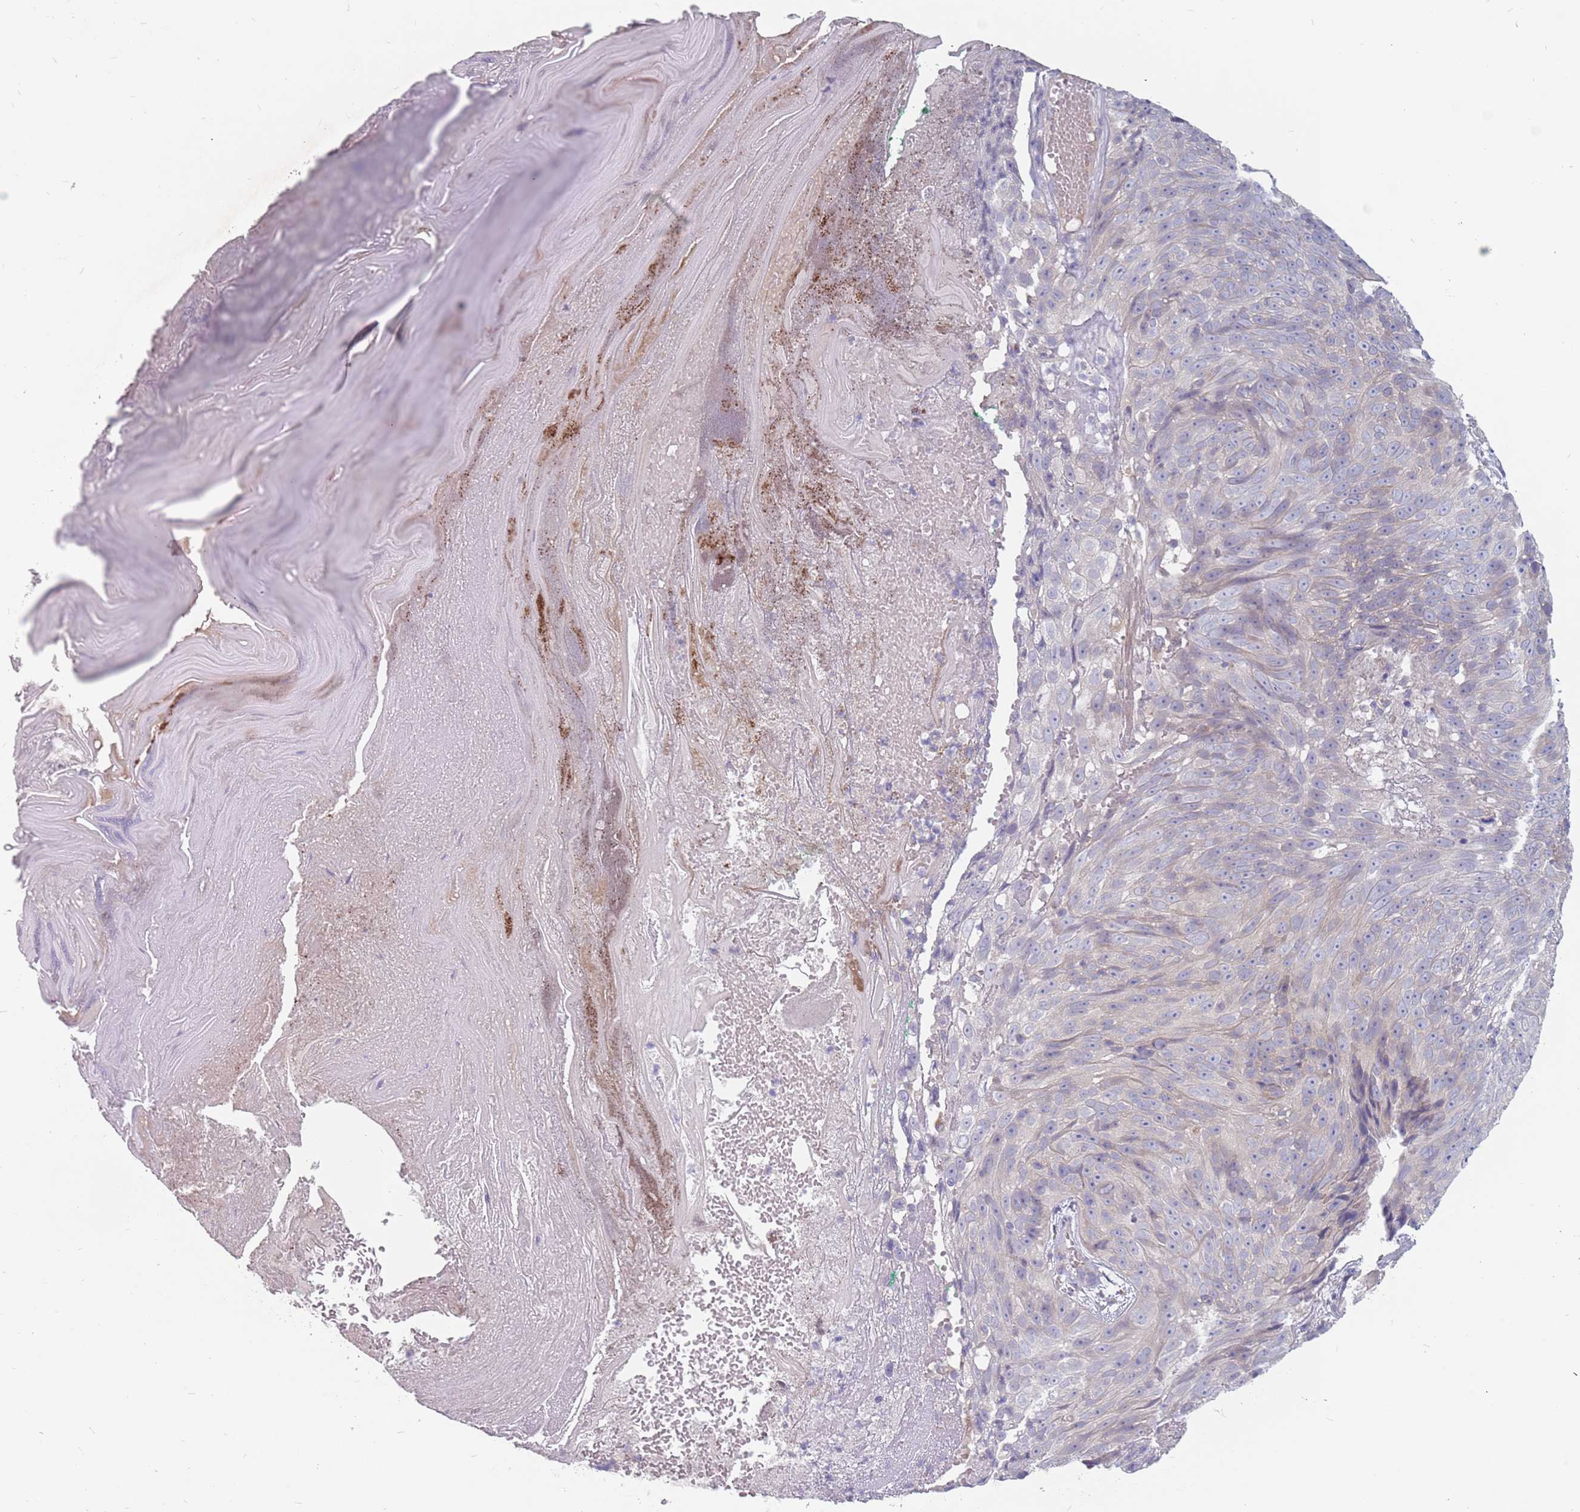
{"staining": {"intensity": "weak", "quantity": "<25%", "location": "cytoplasmic/membranous"}, "tissue": "skin cancer", "cell_type": "Tumor cells", "image_type": "cancer", "snomed": [{"axis": "morphology", "description": "Squamous cell carcinoma, NOS"}, {"axis": "topography", "description": "Skin"}], "caption": "Skin cancer was stained to show a protein in brown. There is no significant staining in tumor cells.", "gene": "CMTR2", "patient": {"sex": "female", "age": 87}}